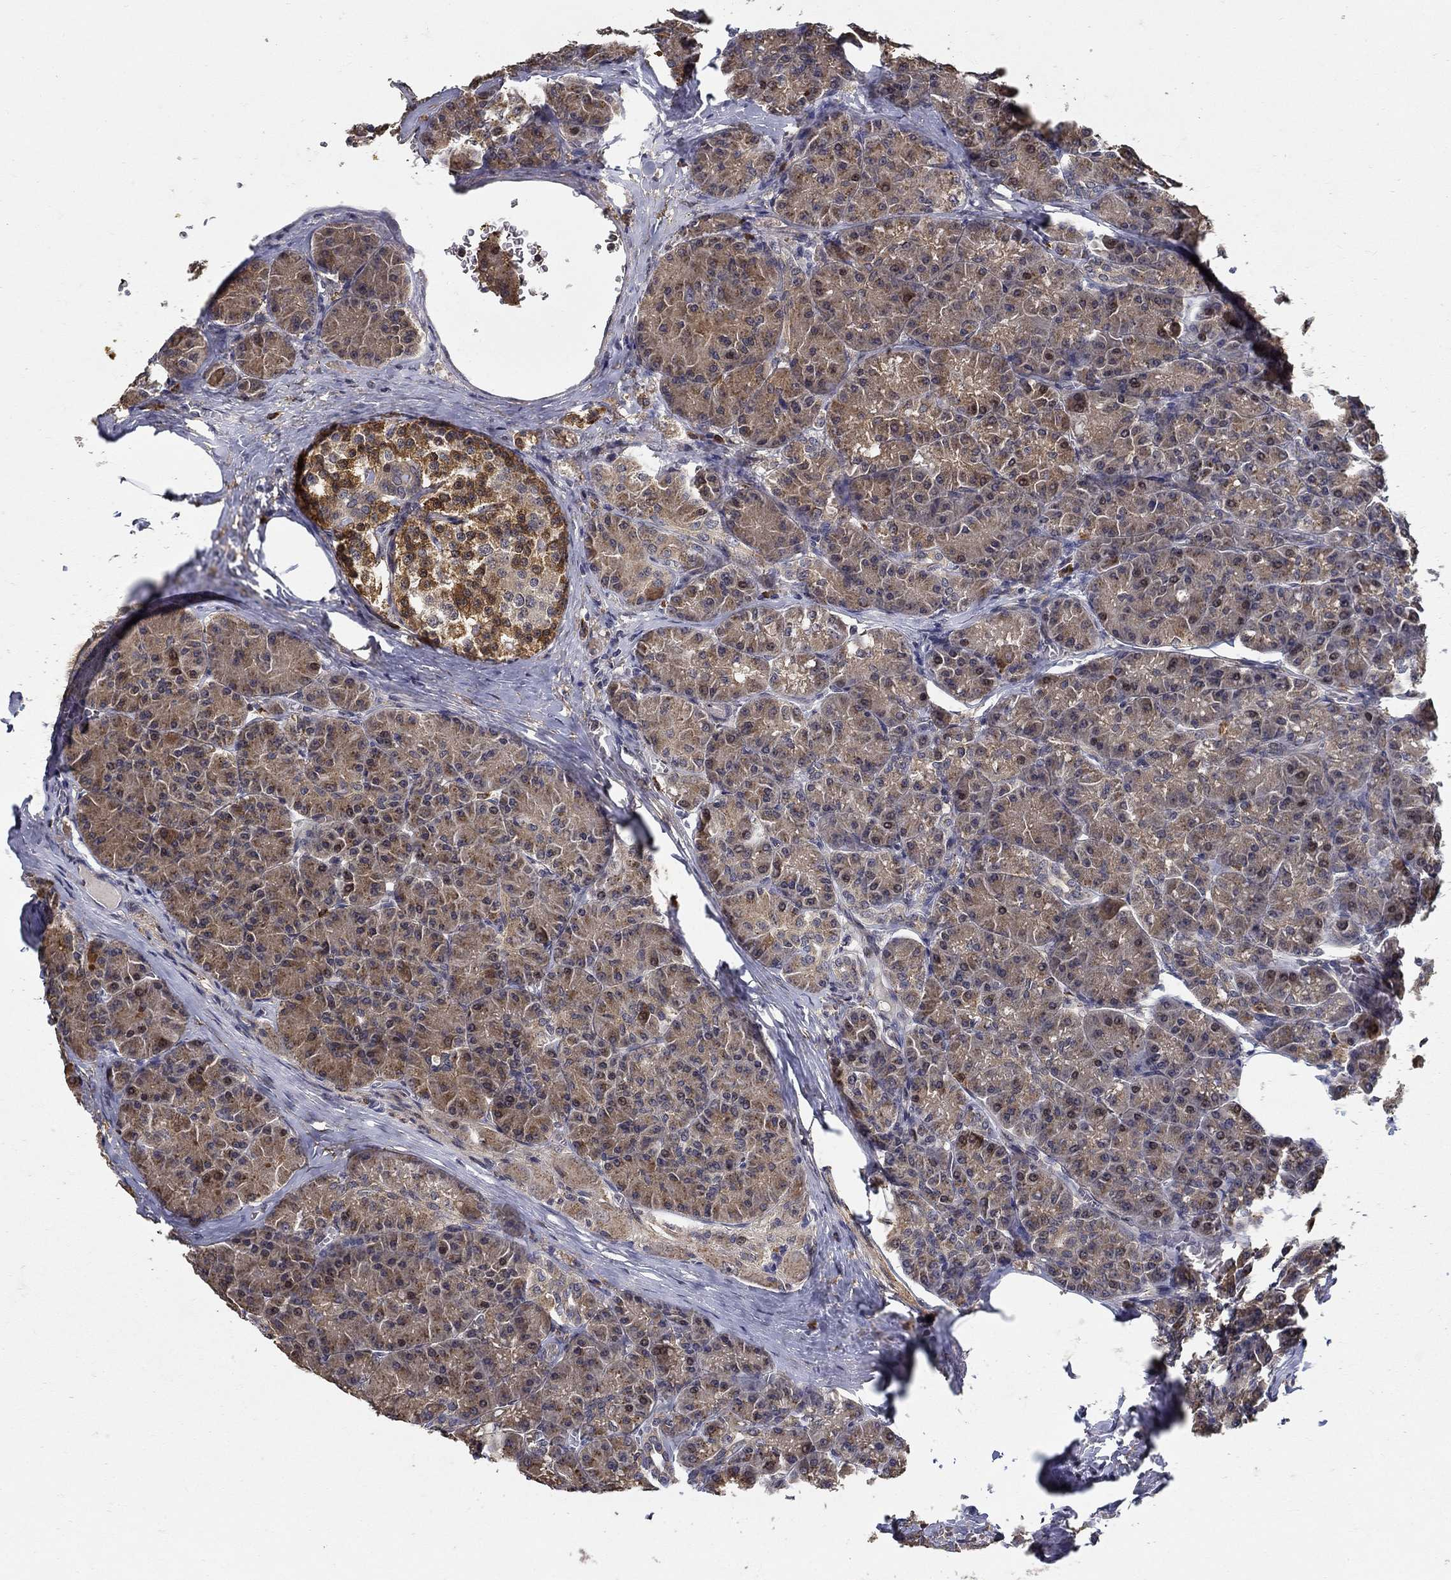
{"staining": {"intensity": "moderate", "quantity": "25%-75%", "location": "cytoplasmic/membranous"}, "tissue": "pancreas", "cell_type": "Exocrine glandular cells", "image_type": "normal", "snomed": [{"axis": "morphology", "description": "Normal tissue, NOS"}, {"axis": "topography", "description": "Pancreas"}], "caption": "A histopathology image showing moderate cytoplasmic/membranous expression in approximately 25%-75% of exocrine glandular cells in benign pancreas, as visualized by brown immunohistochemical staining.", "gene": "ZNF594", "patient": {"sex": "male", "age": 57}}